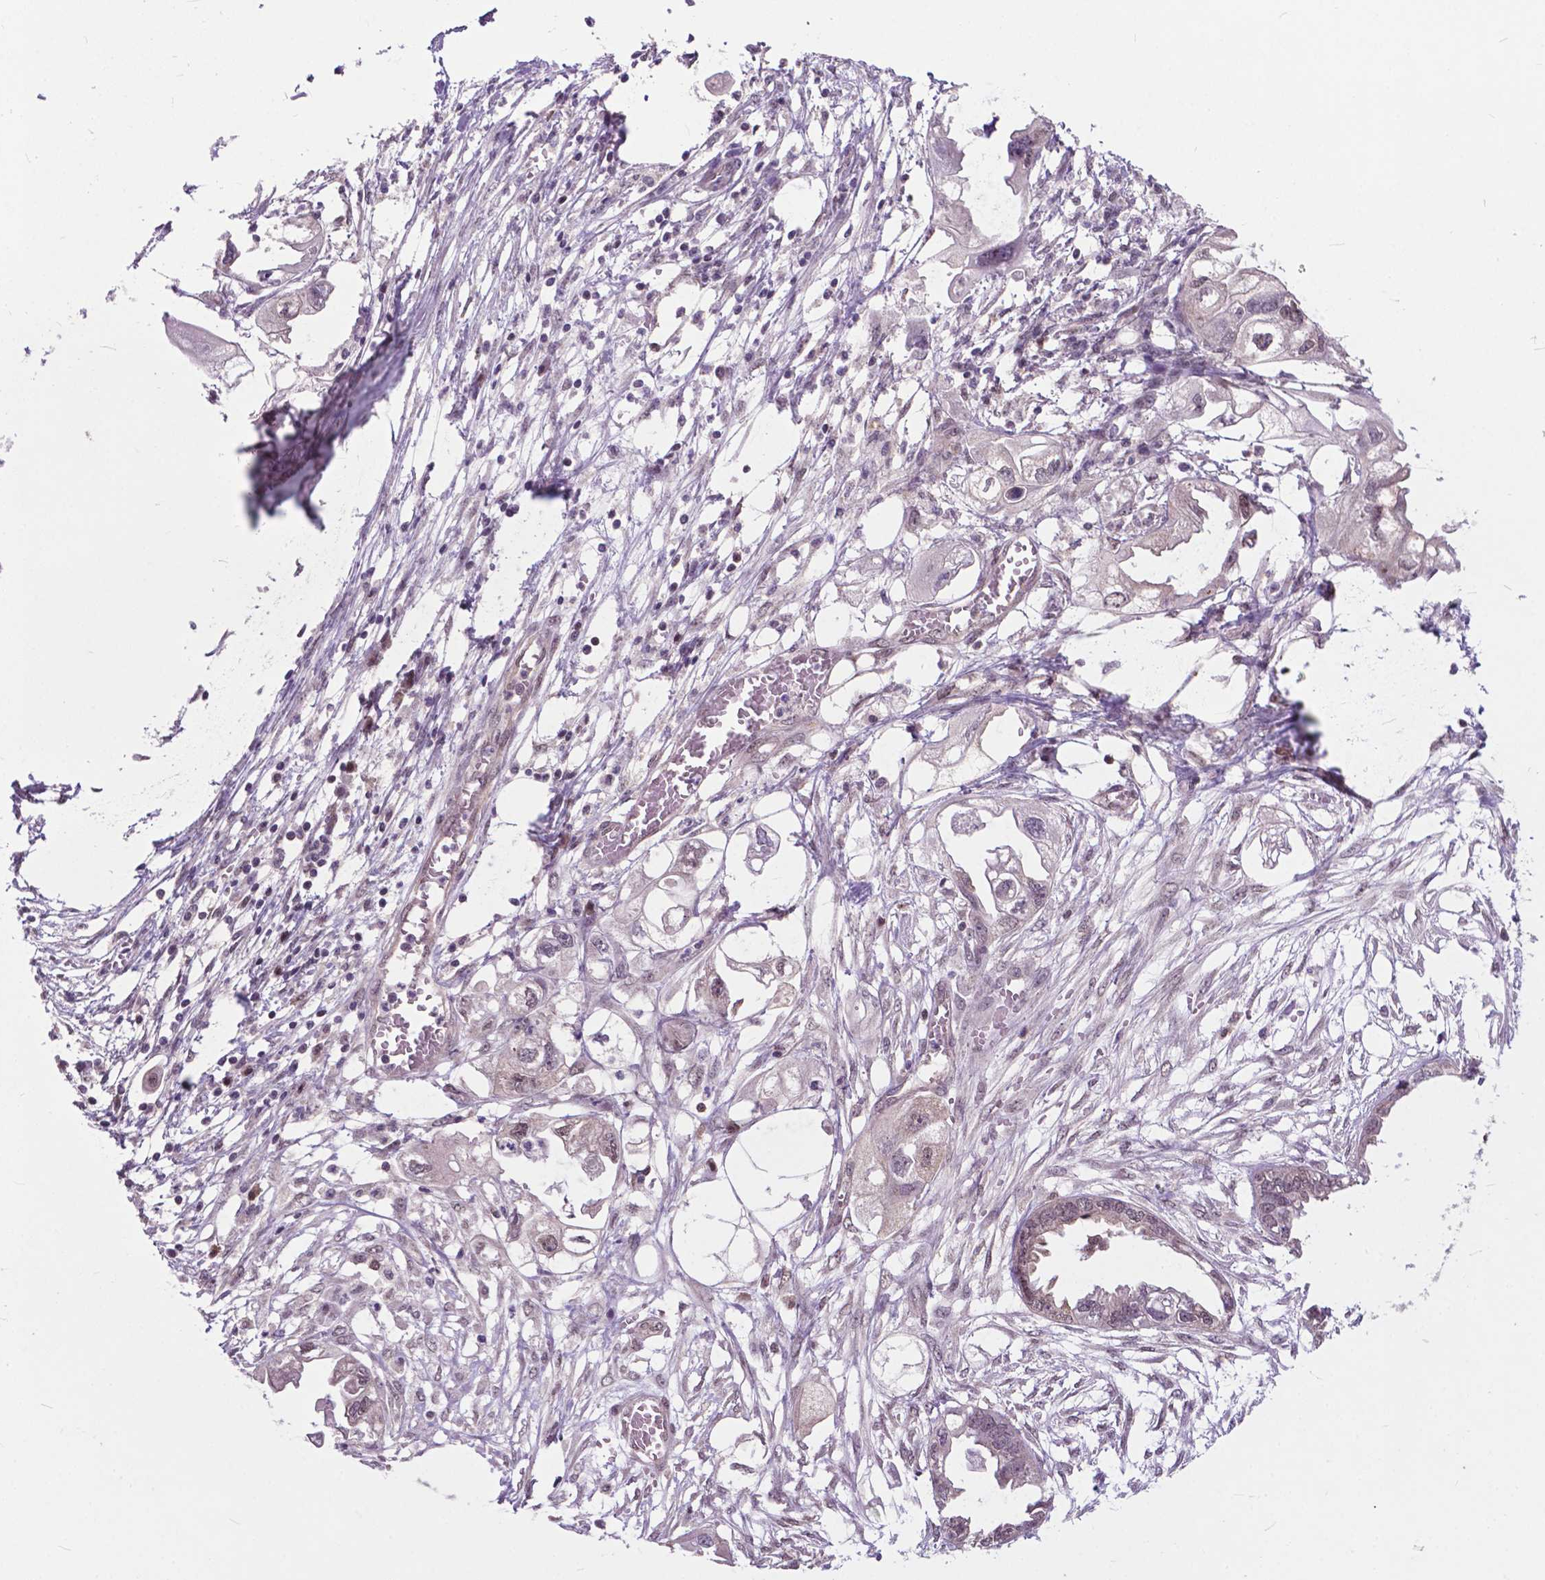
{"staining": {"intensity": "negative", "quantity": "none", "location": "none"}, "tissue": "endometrial cancer", "cell_type": "Tumor cells", "image_type": "cancer", "snomed": [{"axis": "morphology", "description": "Adenocarcinoma, NOS"}, {"axis": "morphology", "description": "Adenocarcinoma, metastatic, NOS"}, {"axis": "topography", "description": "Adipose tissue"}, {"axis": "topography", "description": "Endometrium"}], "caption": "Immunohistochemical staining of human endometrial metastatic adenocarcinoma demonstrates no significant positivity in tumor cells.", "gene": "FAF1", "patient": {"sex": "female", "age": 67}}